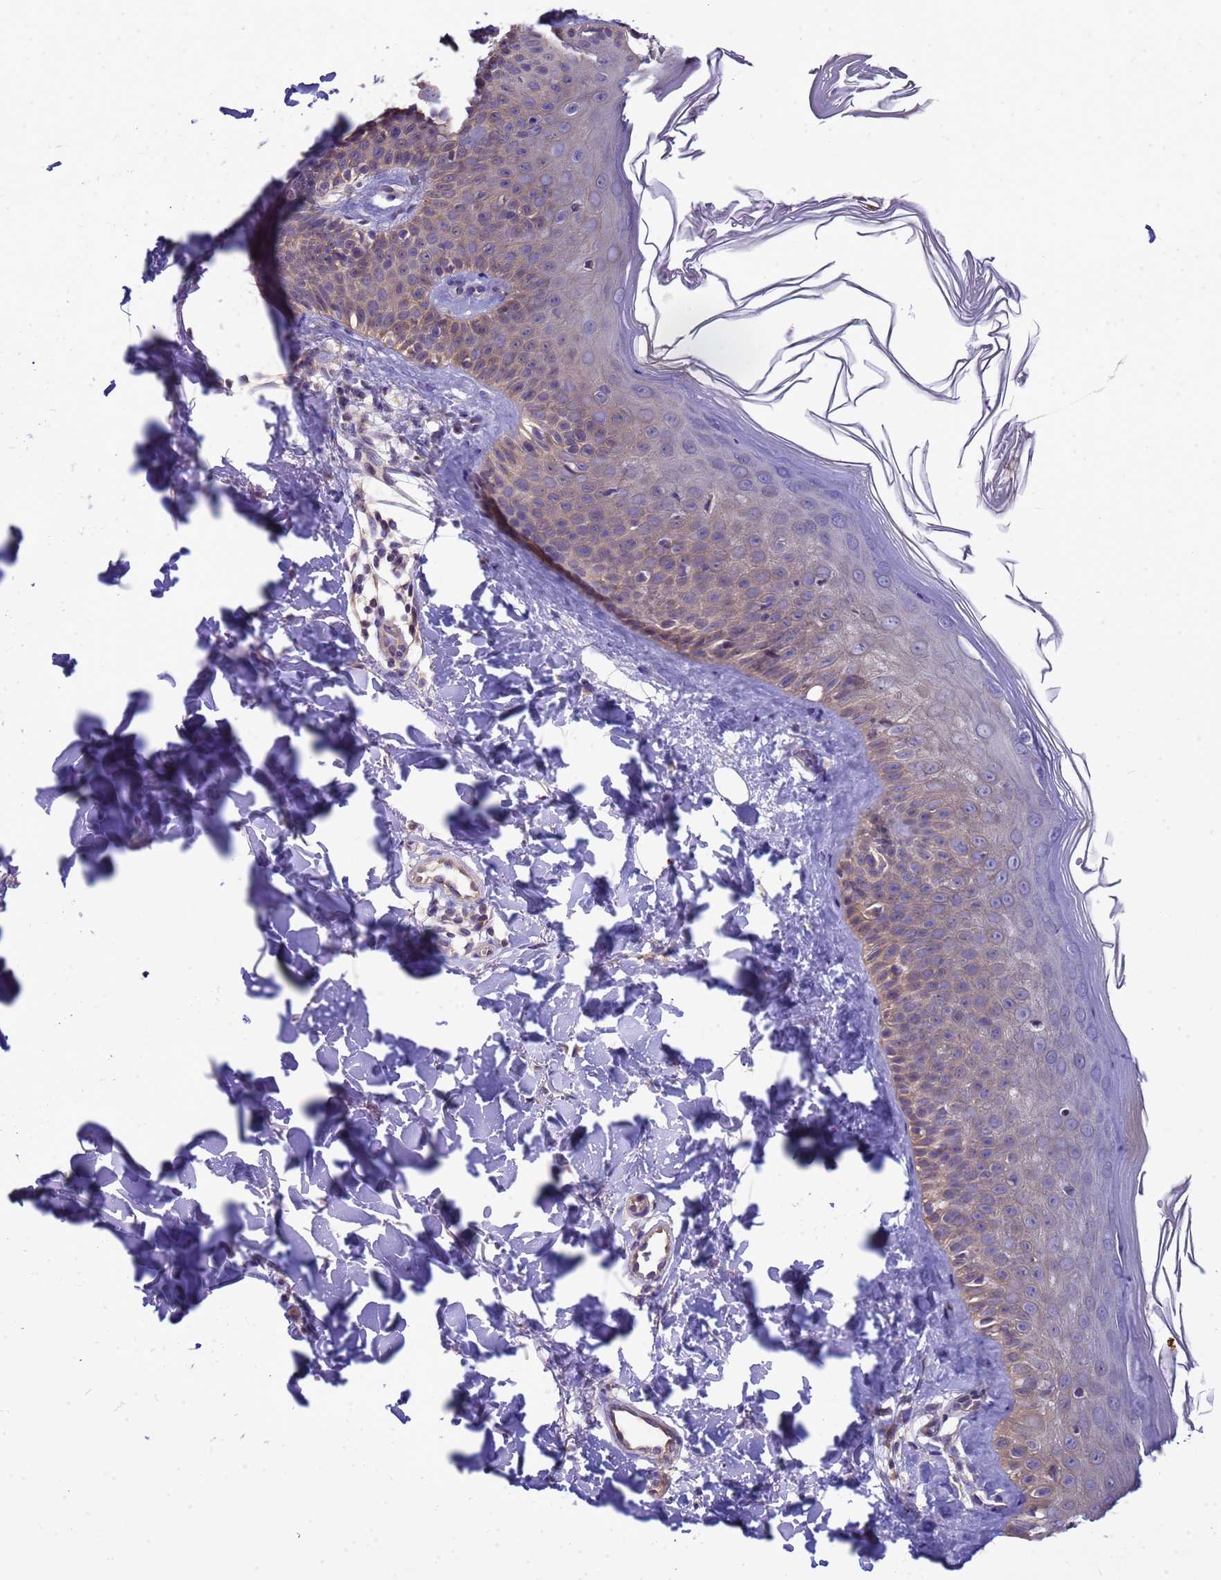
{"staining": {"intensity": "negative", "quantity": "none", "location": "none"}, "tissue": "skin", "cell_type": "Fibroblasts", "image_type": "normal", "snomed": [{"axis": "morphology", "description": "Normal tissue, NOS"}, {"axis": "topography", "description": "Skin"}], "caption": "IHC of unremarkable skin demonstrates no expression in fibroblasts. (DAB (3,3'-diaminobenzidine) IHC visualized using brightfield microscopy, high magnification).", "gene": "ELMOD2", "patient": {"sex": "male", "age": 52}}